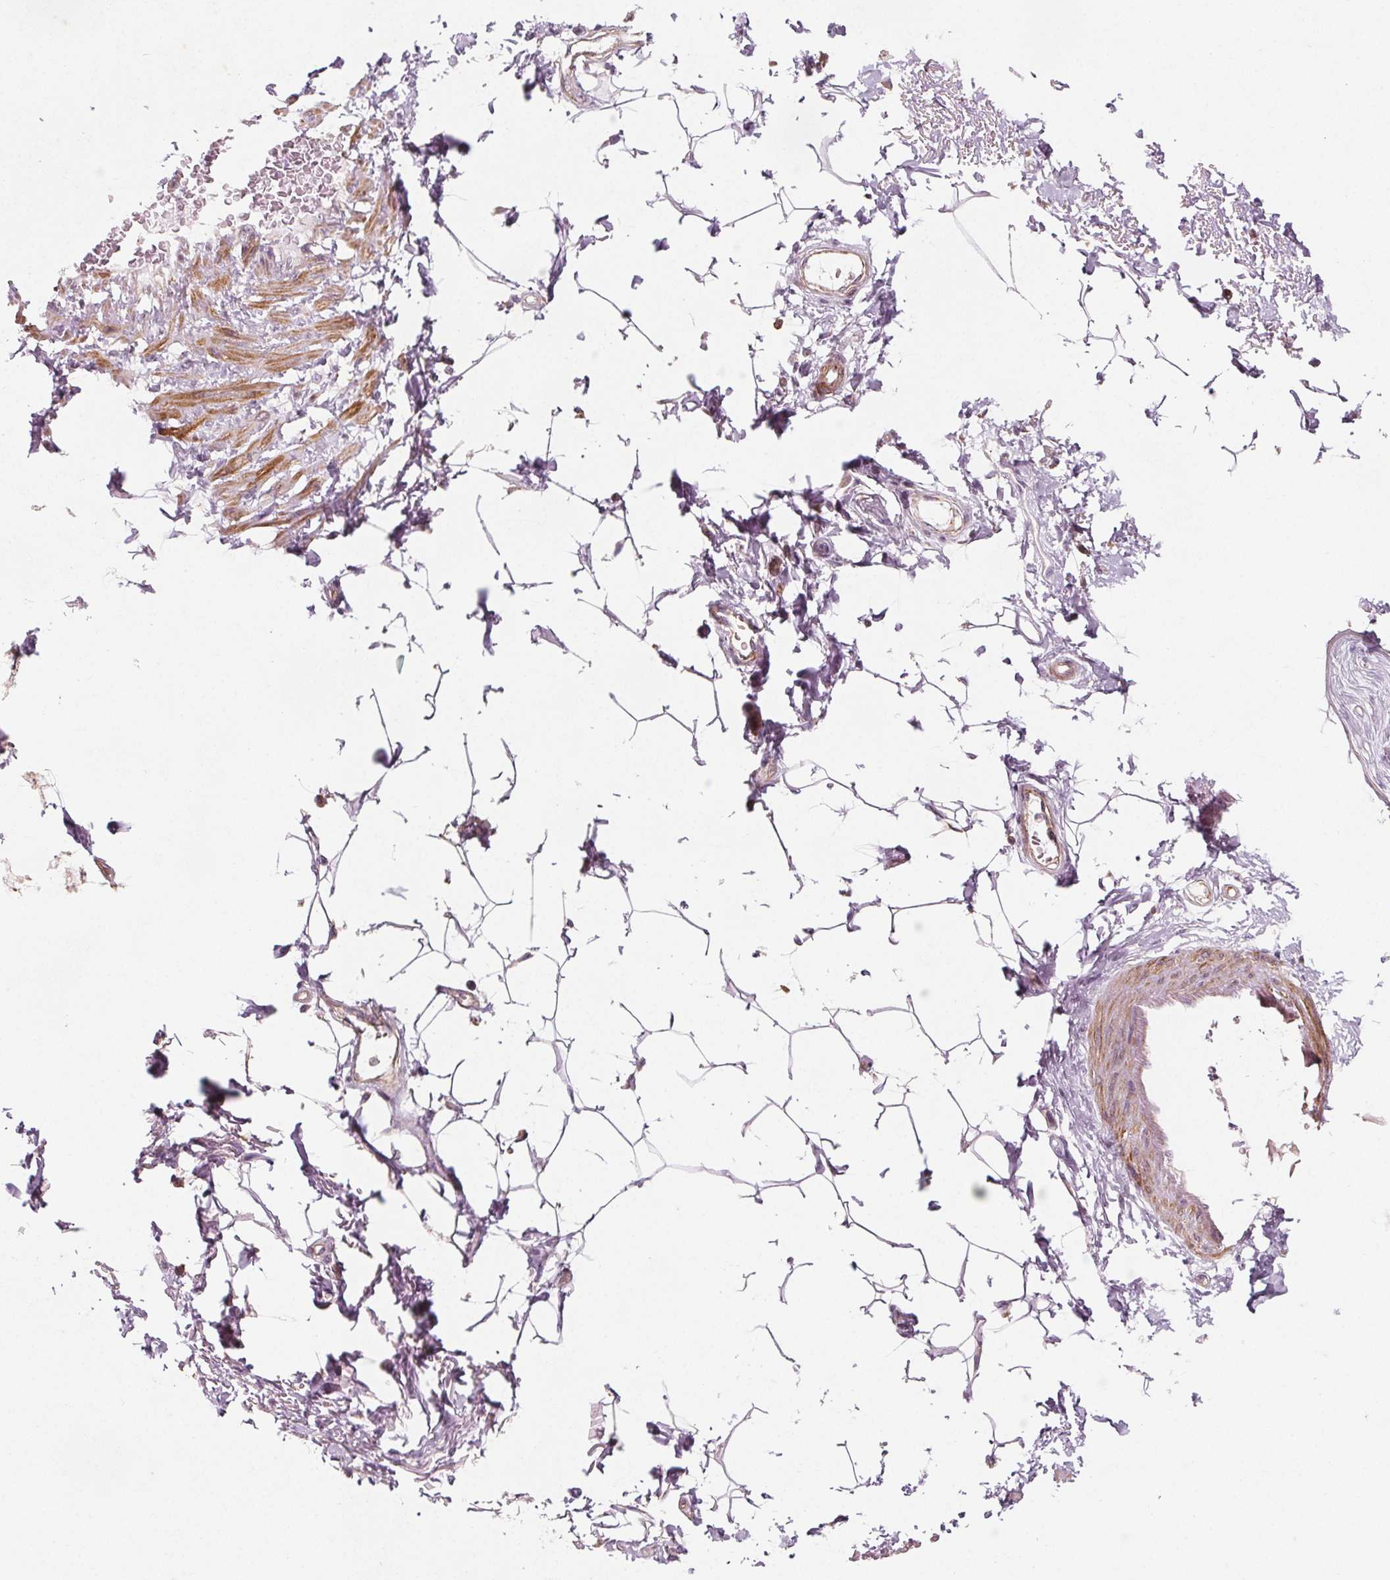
{"staining": {"intensity": "negative", "quantity": "none", "location": "none"}, "tissue": "adipose tissue", "cell_type": "Adipocytes", "image_type": "normal", "snomed": [{"axis": "morphology", "description": "Normal tissue, NOS"}, {"axis": "topography", "description": "Peripheral nerve tissue"}], "caption": "Immunohistochemistry (IHC) micrograph of normal adipose tissue: human adipose tissue stained with DAB demonstrates no significant protein expression in adipocytes.", "gene": "ADAM33", "patient": {"sex": "male", "age": 51}}